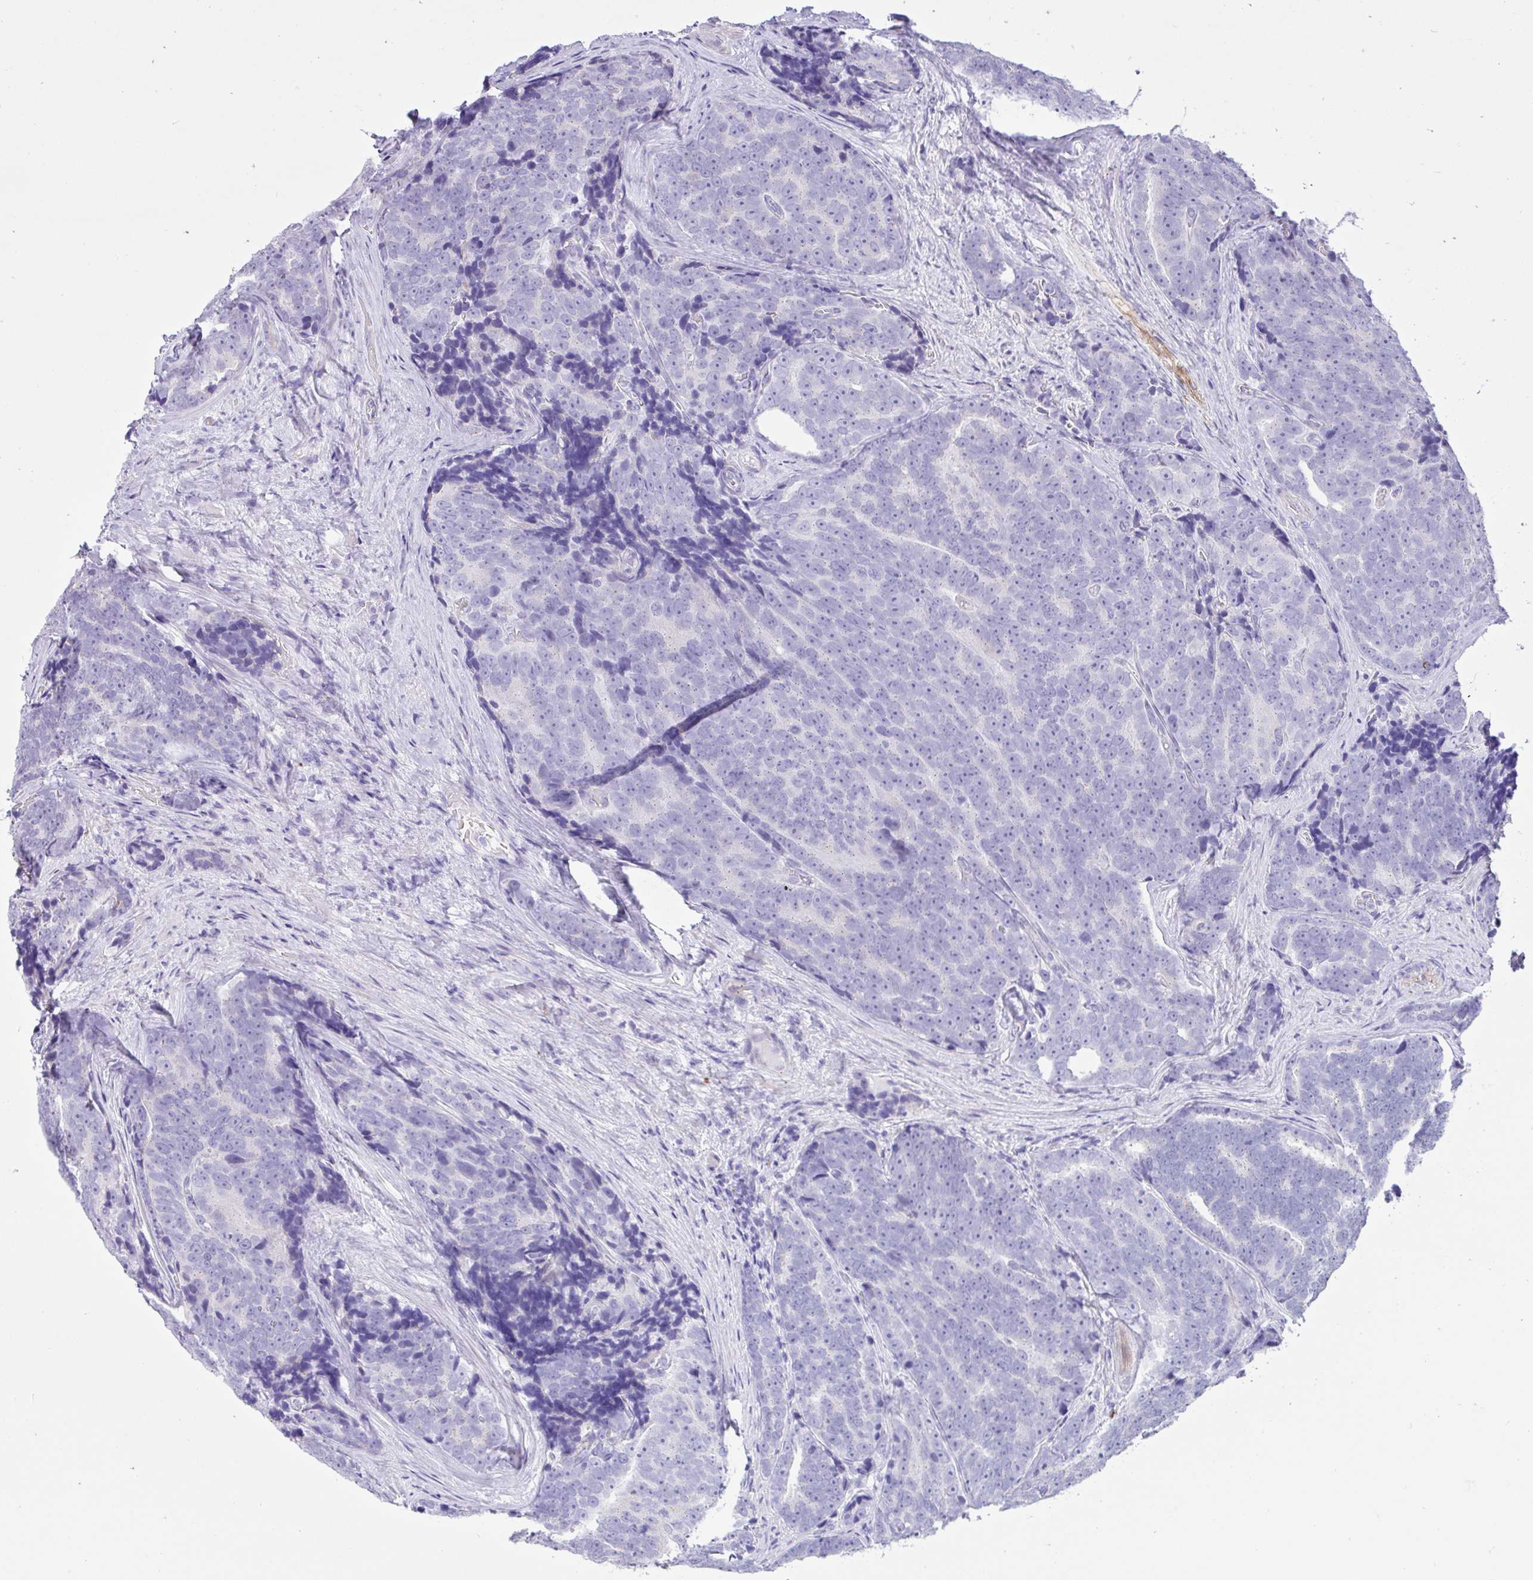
{"staining": {"intensity": "negative", "quantity": "none", "location": "none"}, "tissue": "prostate cancer", "cell_type": "Tumor cells", "image_type": "cancer", "snomed": [{"axis": "morphology", "description": "Adenocarcinoma, Low grade"}, {"axis": "topography", "description": "Prostate"}], "caption": "Tumor cells show no significant protein positivity in prostate adenocarcinoma (low-grade). (Stains: DAB immunohistochemistry with hematoxylin counter stain, Microscopy: brightfield microscopy at high magnification).", "gene": "REEP1", "patient": {"sex": "male", "age": 62}}